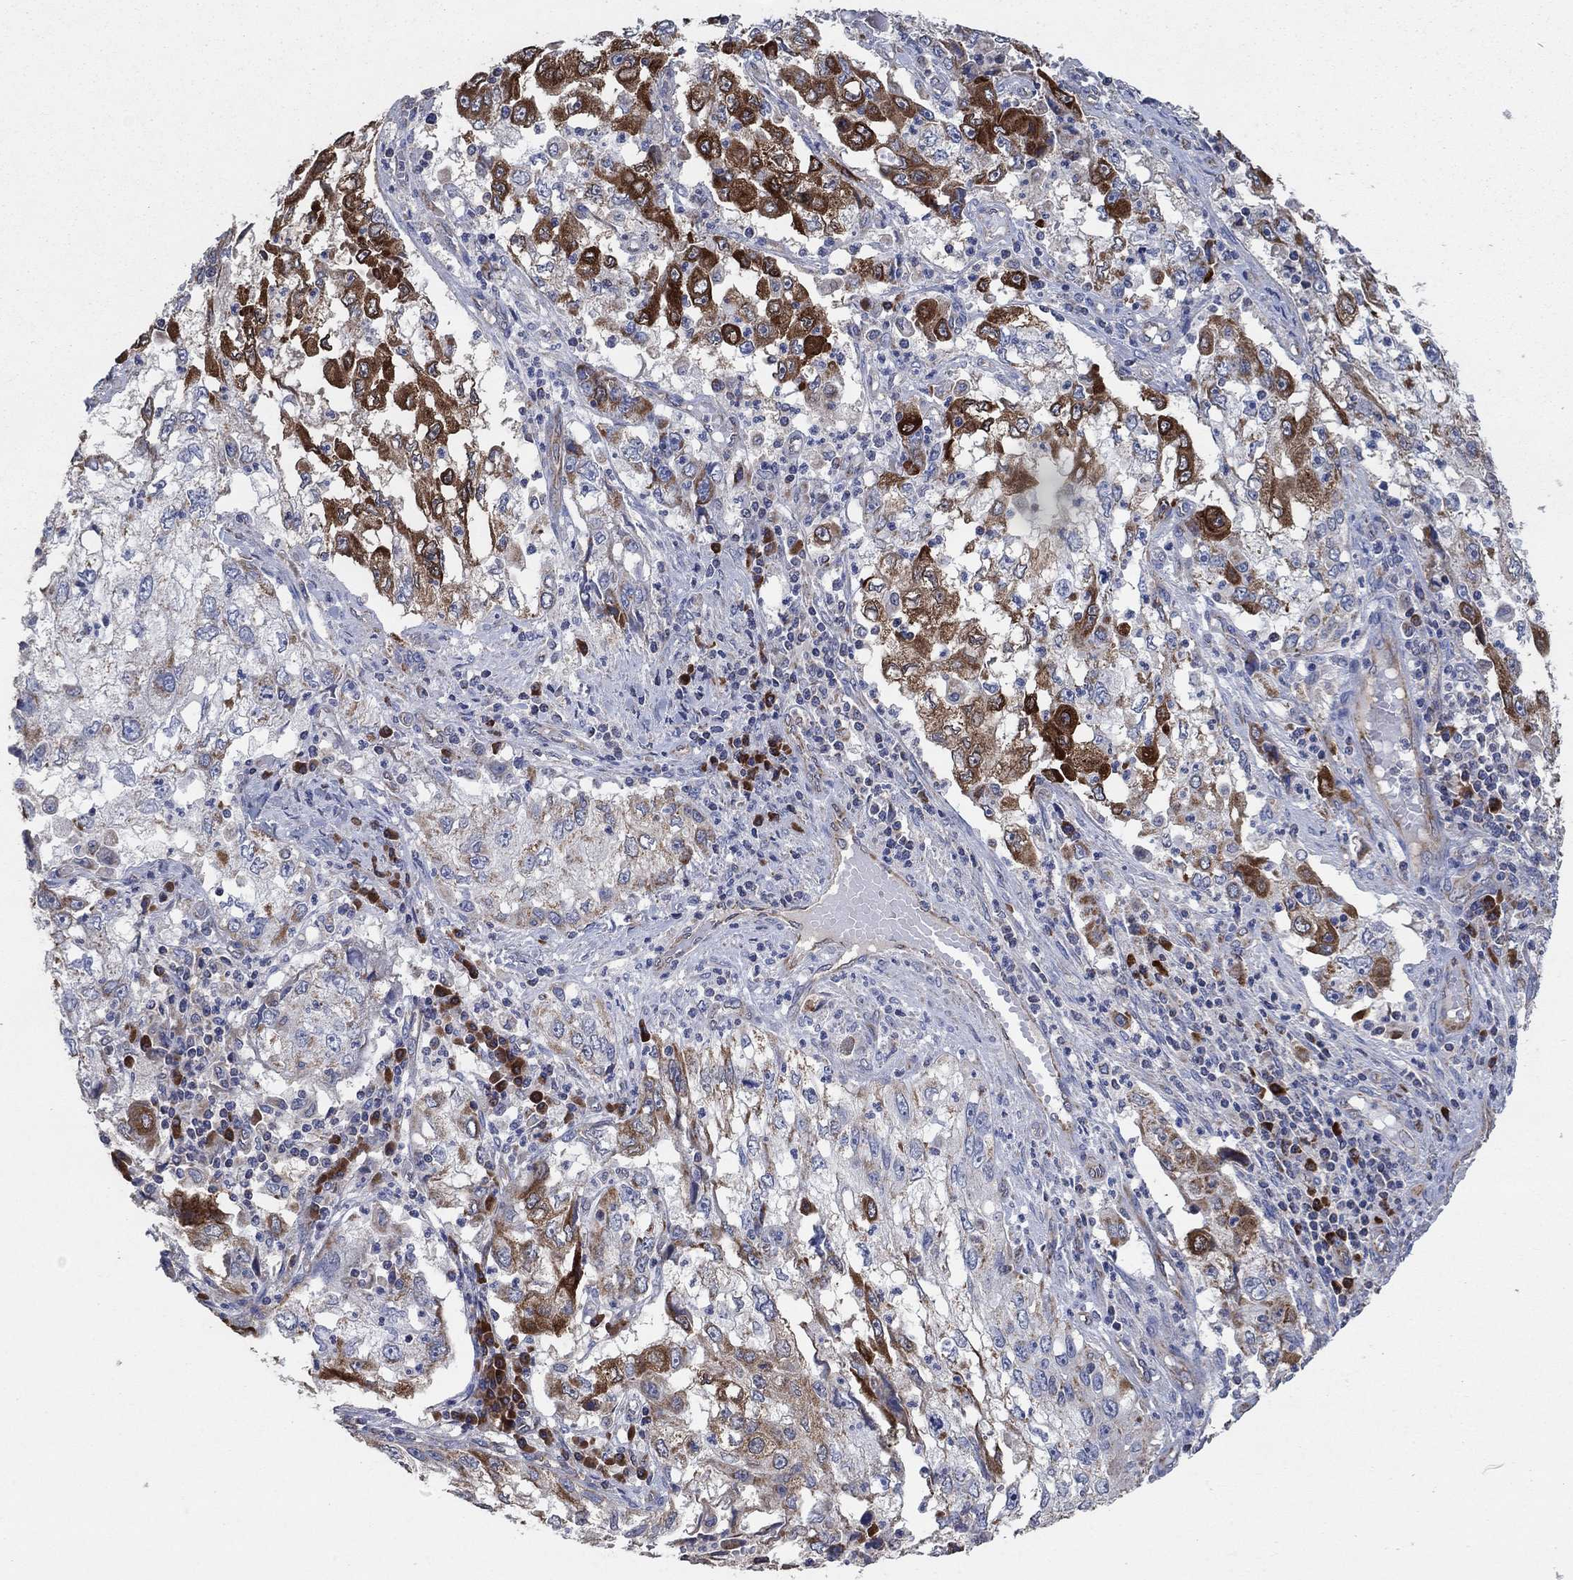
{"staining": {"intensity": "strong", "quantity": "<25%", "location": "cytoplasmic/membranous"}, "tissue": "cervical cancer", "cell_type": "Tumor cells", "image_type": "cancer", "snomed": [{"axis": "morphology", "description": "Squamous cell carcinoma, NOS"}, {"axis": "topography", "description": "Cervix"}], "caption": "Immunohistochemistry micrograph of human squamous cell carcinoma (cervical) stained for a protein (brown), which exhibits medium levels of strong cytoplasmic/membranous expression in about <25% of tumor cells.", "gene": "HID1", "patient": {"sex": "female", "age": 36}}